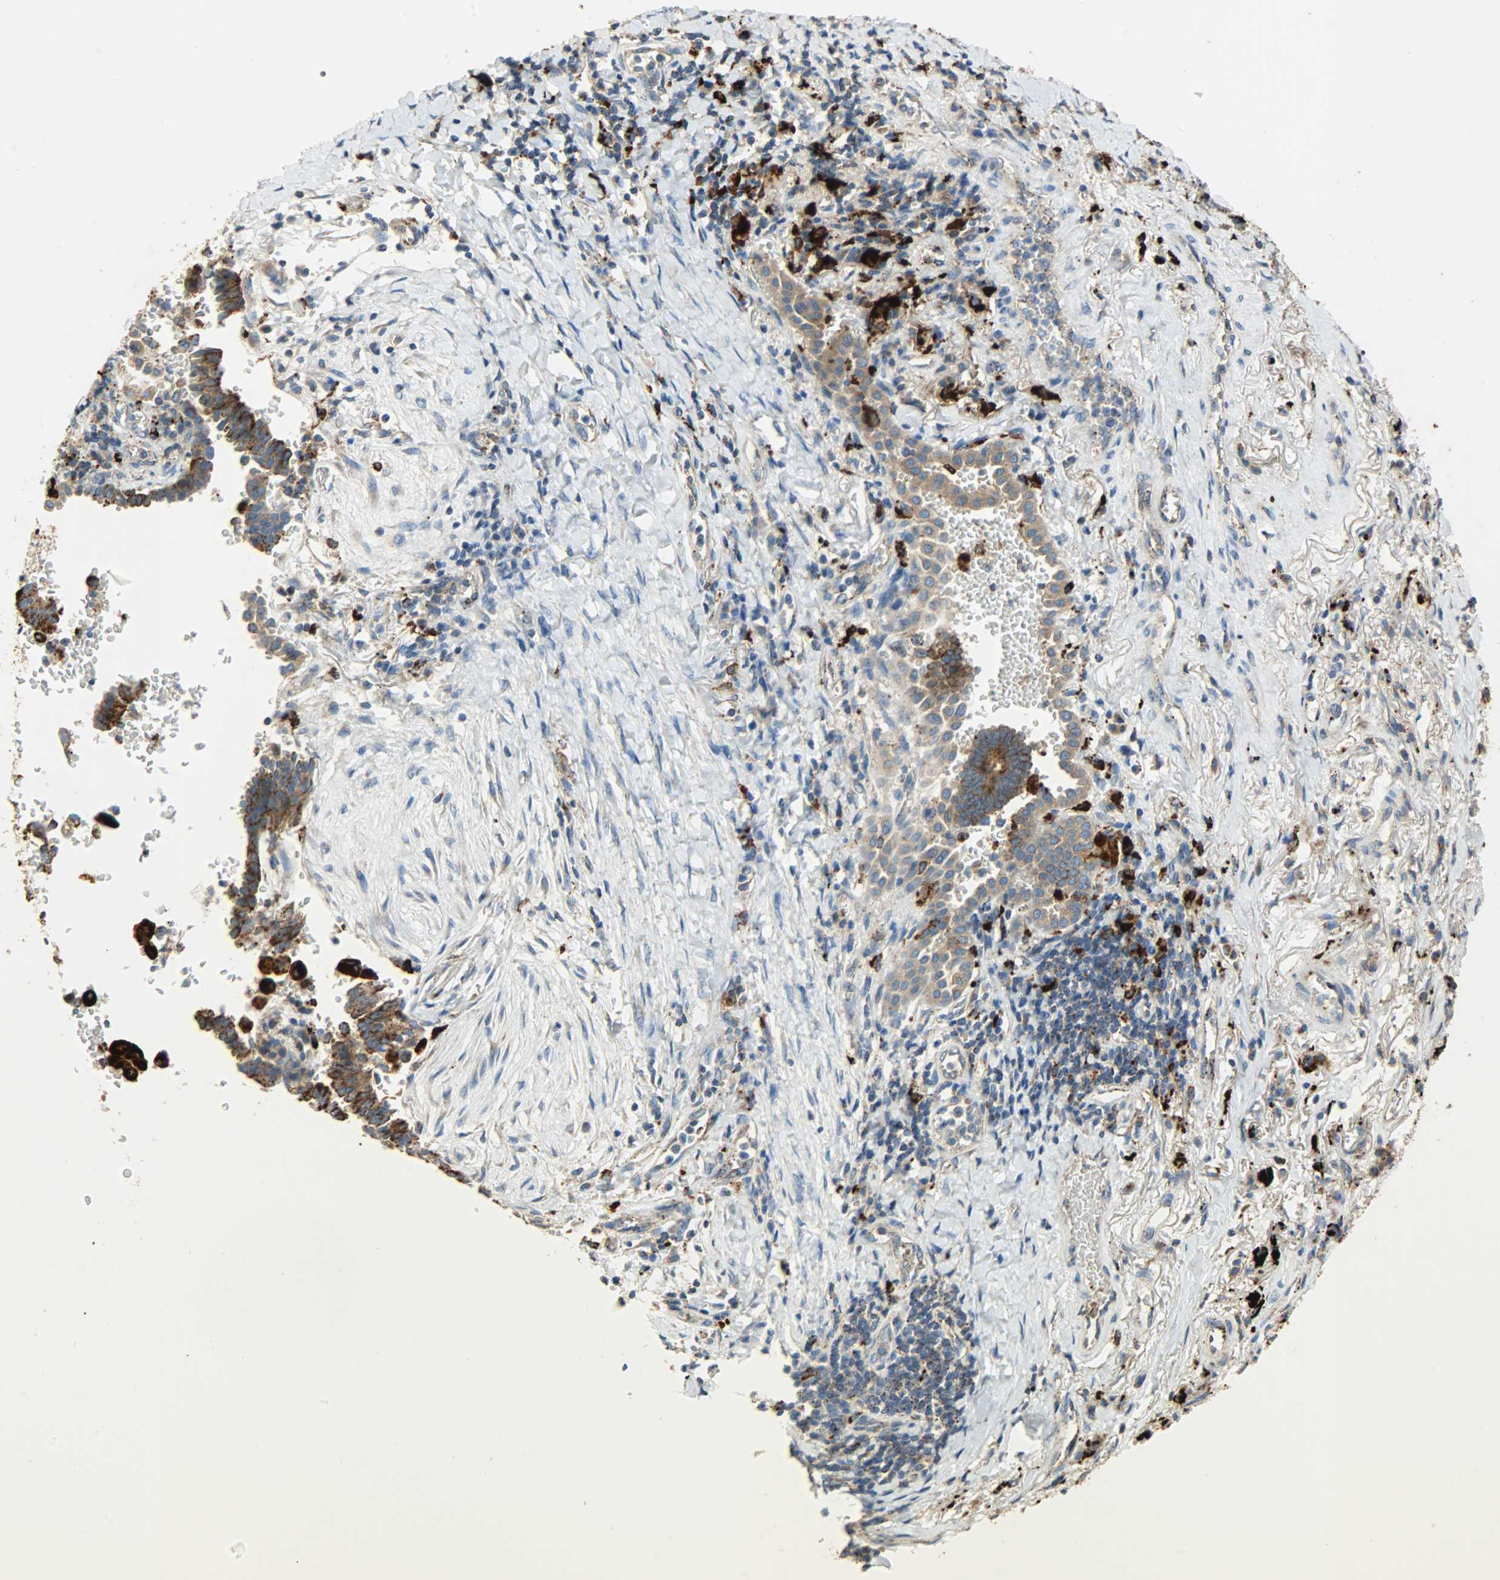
{"staining": {"intensity": "moderate", "quantity": ">75%", "location": "cytoplasmic/membranous"}, "tissue": "lung cancer", "cell_type": "Tumor cells", "image_type": "cancer", "snomed": [{"axis": "morphology", "description": "Adenocarcinoma, NOS"}, {"axis": "topography", "description": "Lung"}], "caption": "The photomicrograph exhibits a brown stain indicating the presence of a protein in the cytoplasmic/membranous of tumor cells in lung cancer.", "gene": "ASAH1", "patient": {"sex": "female", "age": 64}}